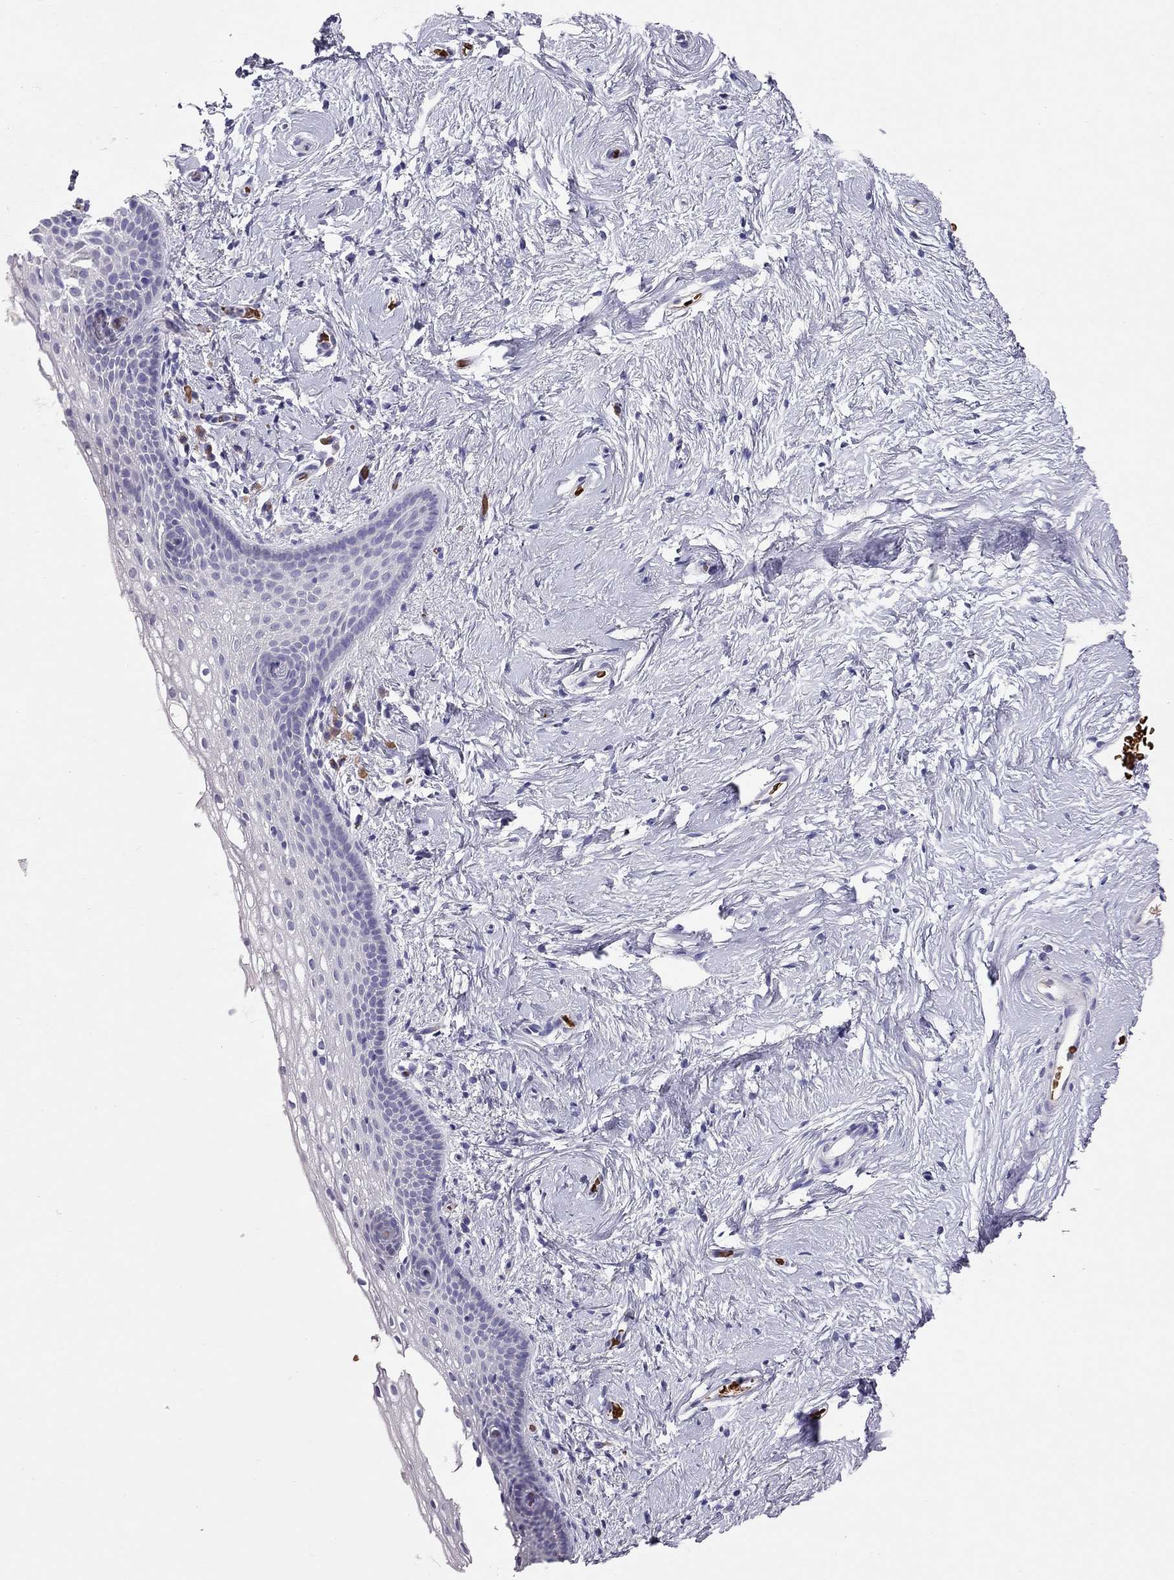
{"staining": {"intensity": "negative", "quantity": "none", "location": "none"}, "tissue": "vagina", "cell_type": "Squamous epithelial cells", "image_type": "normal", "snomed": [{"axis": "morphology", "description": "Normal tissue, NOS"}, {"axis": "topography", "description": "Vagina"}], "caption": "IHC histopathology image of unremarkable human vagina stained for a protein (brown), which demonstrates no staining in squamous epithelial cells. (DAB immunohistochemistry (IHC), high magnification).", "gene": "FRMD1", "patient": {"sex": "female", "age": 61}}